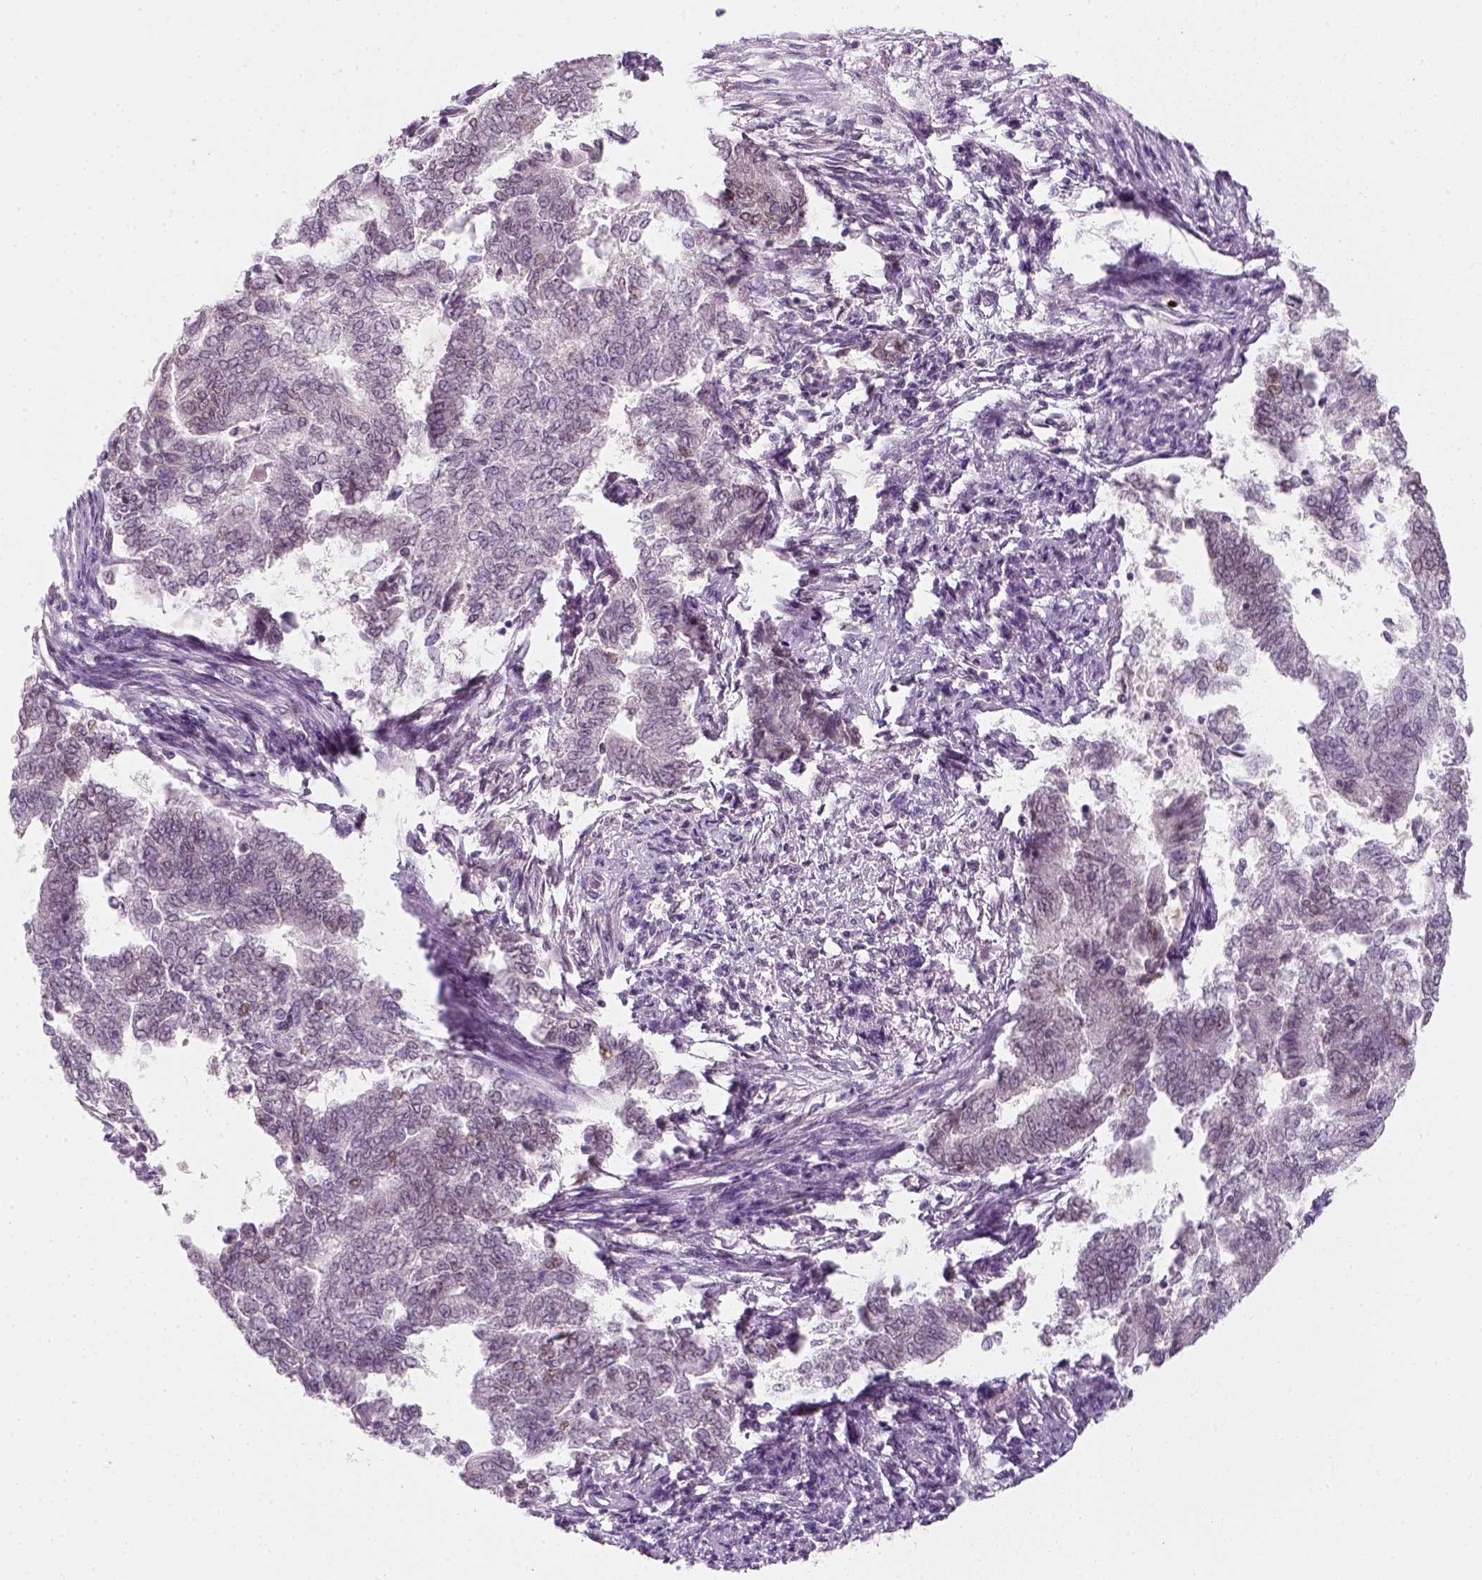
{"staining": {"intensity": "negative", "quantity": "none", "location": "none"}, "tissue": "endometrial cancer", "cell_type": "Tumor cells", "image_type": "cancer", "snomed": [{"axis": "morphology", "description": "Adenocarcinoma, NOS"}, {"axis": "topography", "description": "Endometrium"}], "caption": "Micrograph shows no significant protein staining in tumor cells of adenocarcinoma (endometrial).", "gene": "TP53", "patient": {"sex": "female", "age": 65}}